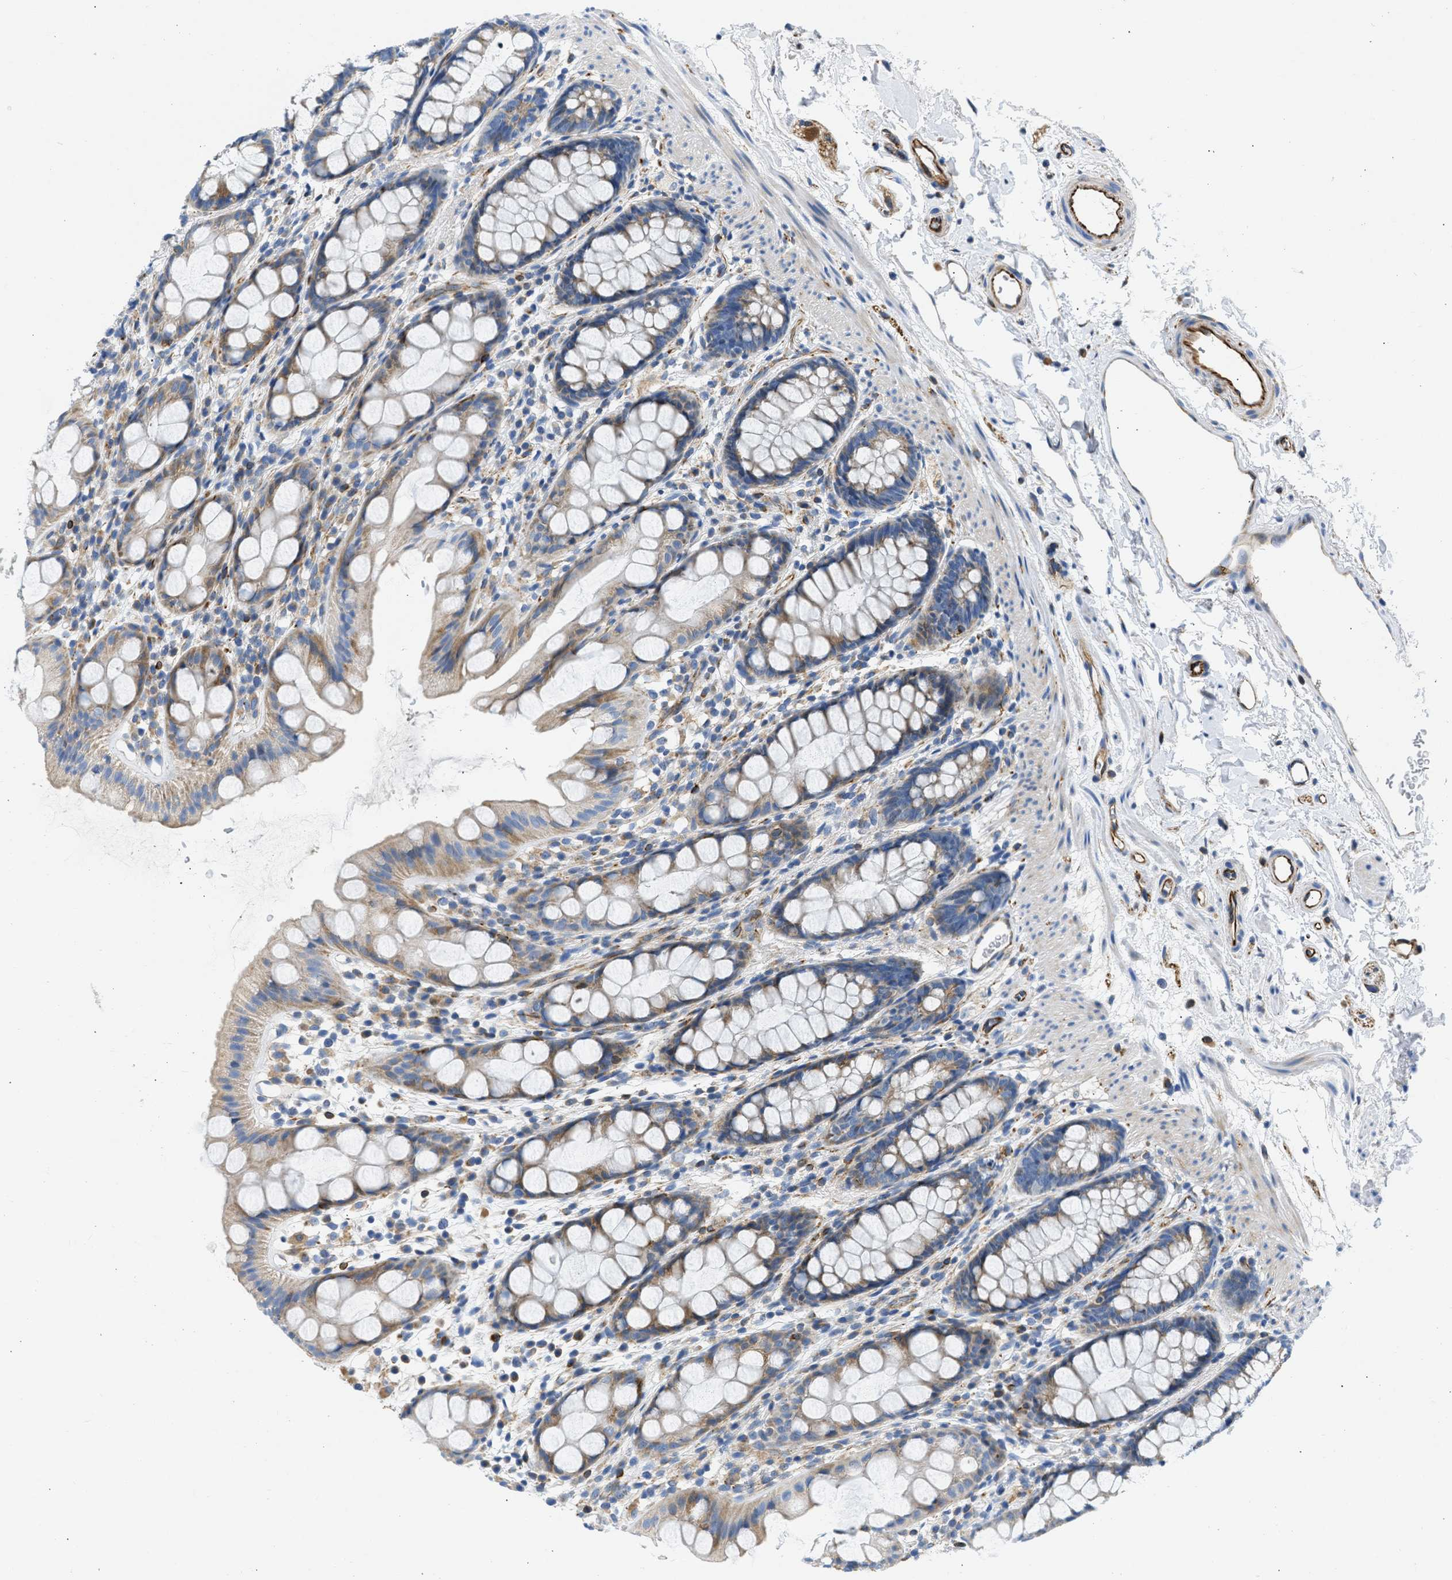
{"staining": {"intensity": "weak", "quantity": ">75%", "location": "cytoplasmic/membranous"}, "tissue": "rectum", "cell_type": "Glandular cells", "image_type": "normal", "snomed": [{"axis": "morphology", "description": "Normal tissue, NOS"}, {"axis": "topography", "description": "Rectum"}], "caption": "This is a photomicrograph of immunohistochemistry (IHC) staining of normal rectum, which shows weak expression in the cytoplasmic/membranous of glandular cells.", "gene": "ULK4", "patient": {"sex": "female", "age": 65}}